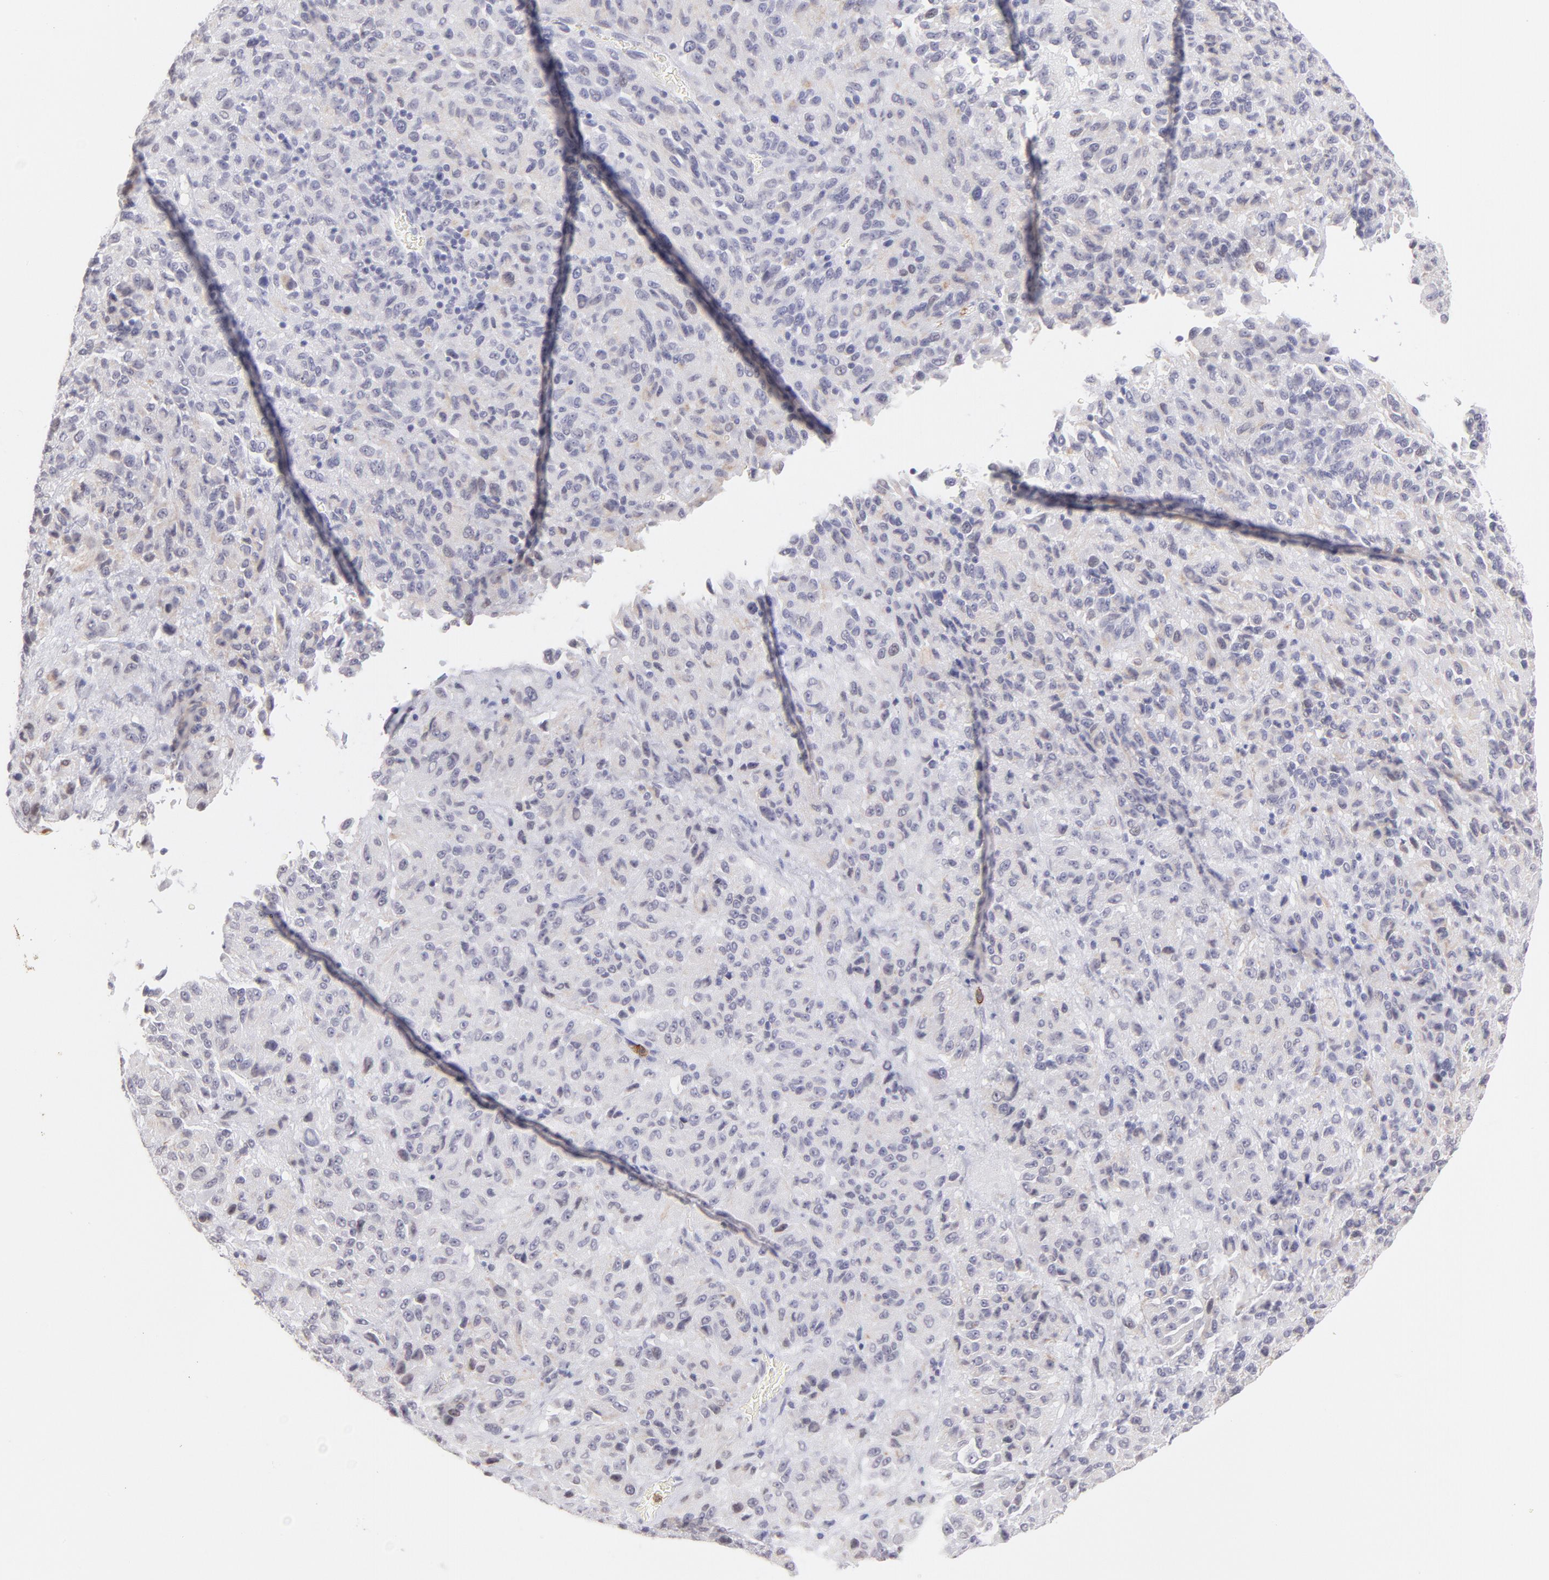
{"staining": {"intensity": "negative", "quantity": "none", "location": "none"}, "tissue": "melanoma", "cell_type": "Tumor cells", "image_type": "cancer", "snomed": [{"axis": "morphology", "description": "Malignant melanoma, Metastatic site"}, {"axis": "topography", "description": "Lung"}], "caption": "Immunohistochemistry (IHC) of melanoma displays no positivity in tumor cells.", "gene": "LTB4R", "patient": {"sex": "male", "age": 64}}